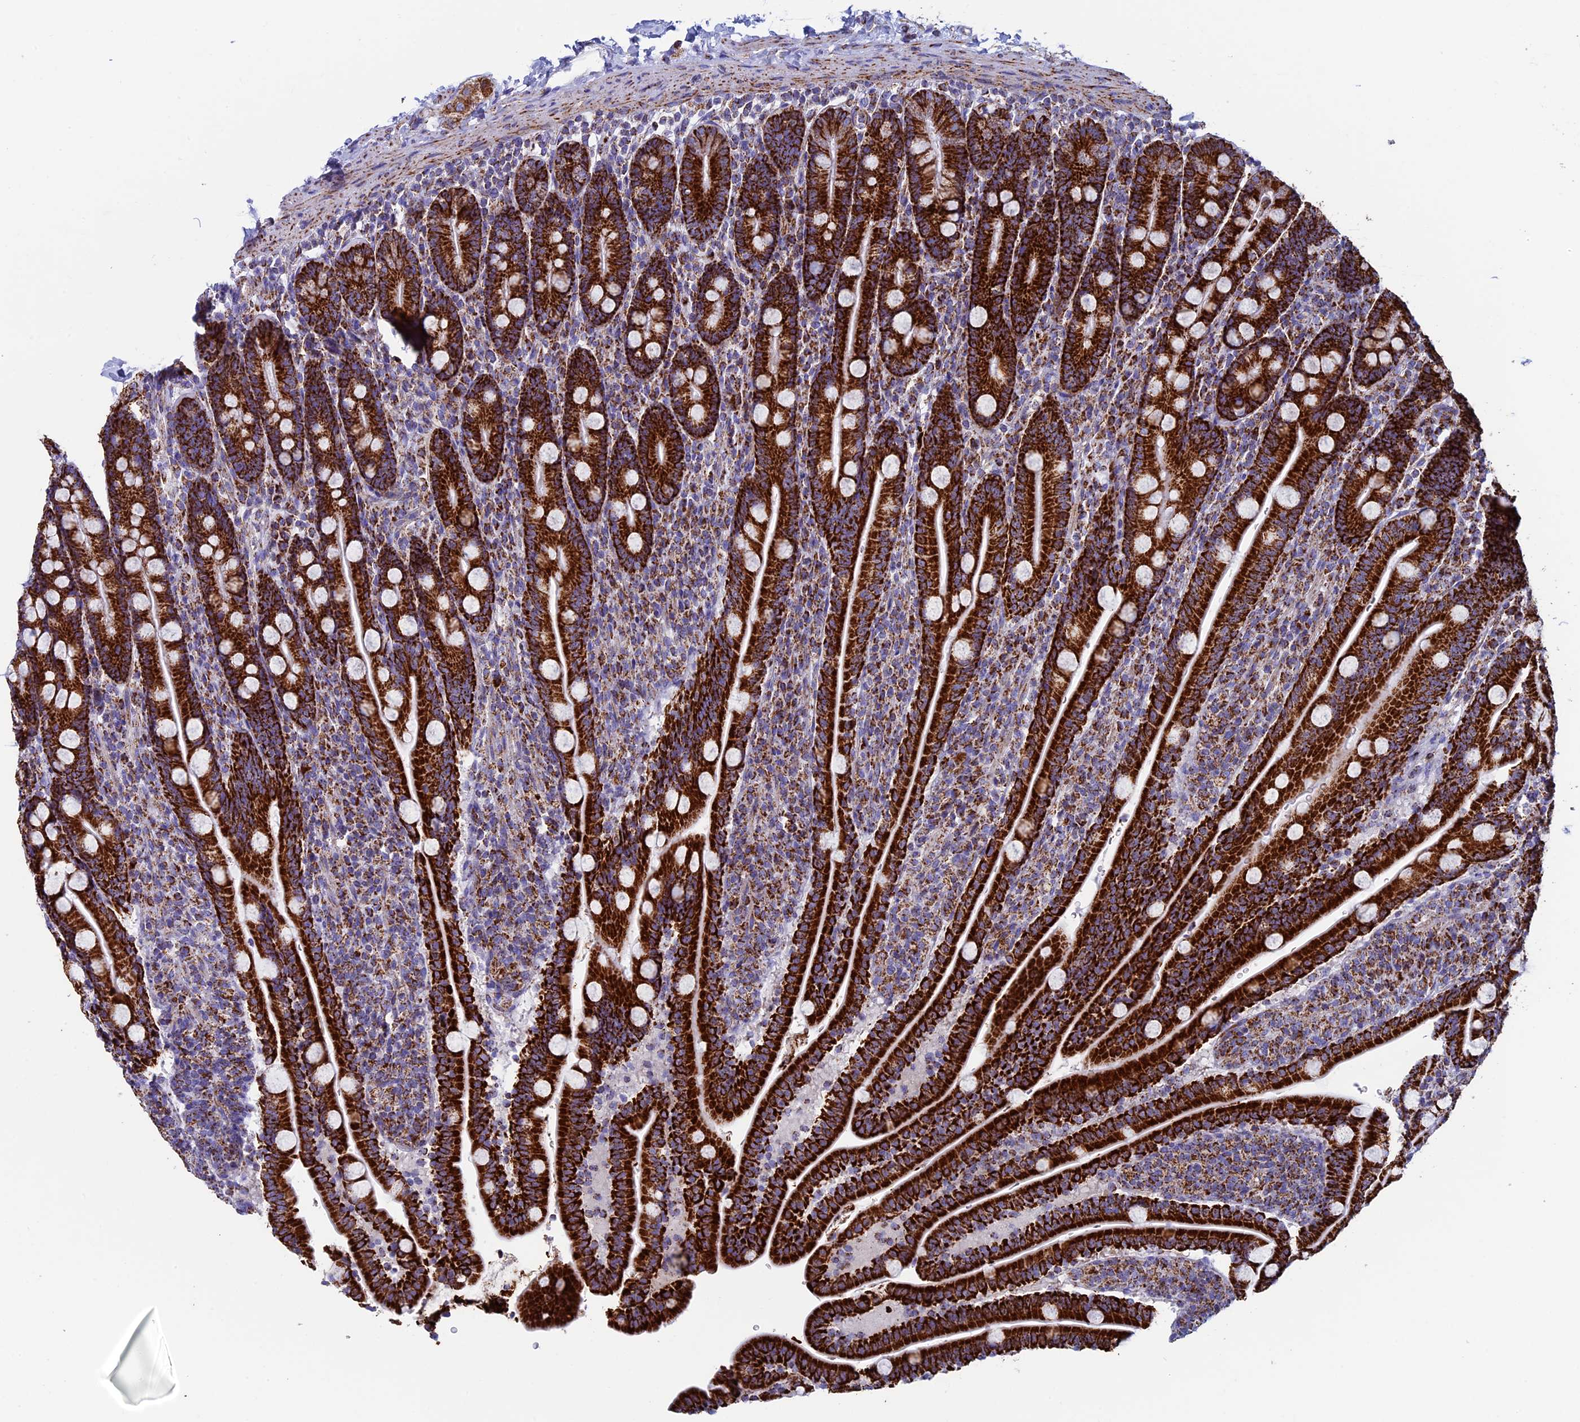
{"staining": {"intensity": "strong", "quantity": ">75%", "location": "cytoplasmic/membranous"}, "tissue": "duodenum", "cell_type": "Glandular cells", "image_type": "normal", "snomed": [{"axis": "morphology", "description": "Normal tissue, NOS"}, {"axis": "topography", "description": "Duodenum"}], "caption": "Human duodenum stained for a protein (brown) displays strong cytoplasmic/membranous positive staining in approximately >75% of glandular cells.", "gene": "UQCRFS1", "patient": {"sex": "male", "age": 35}}